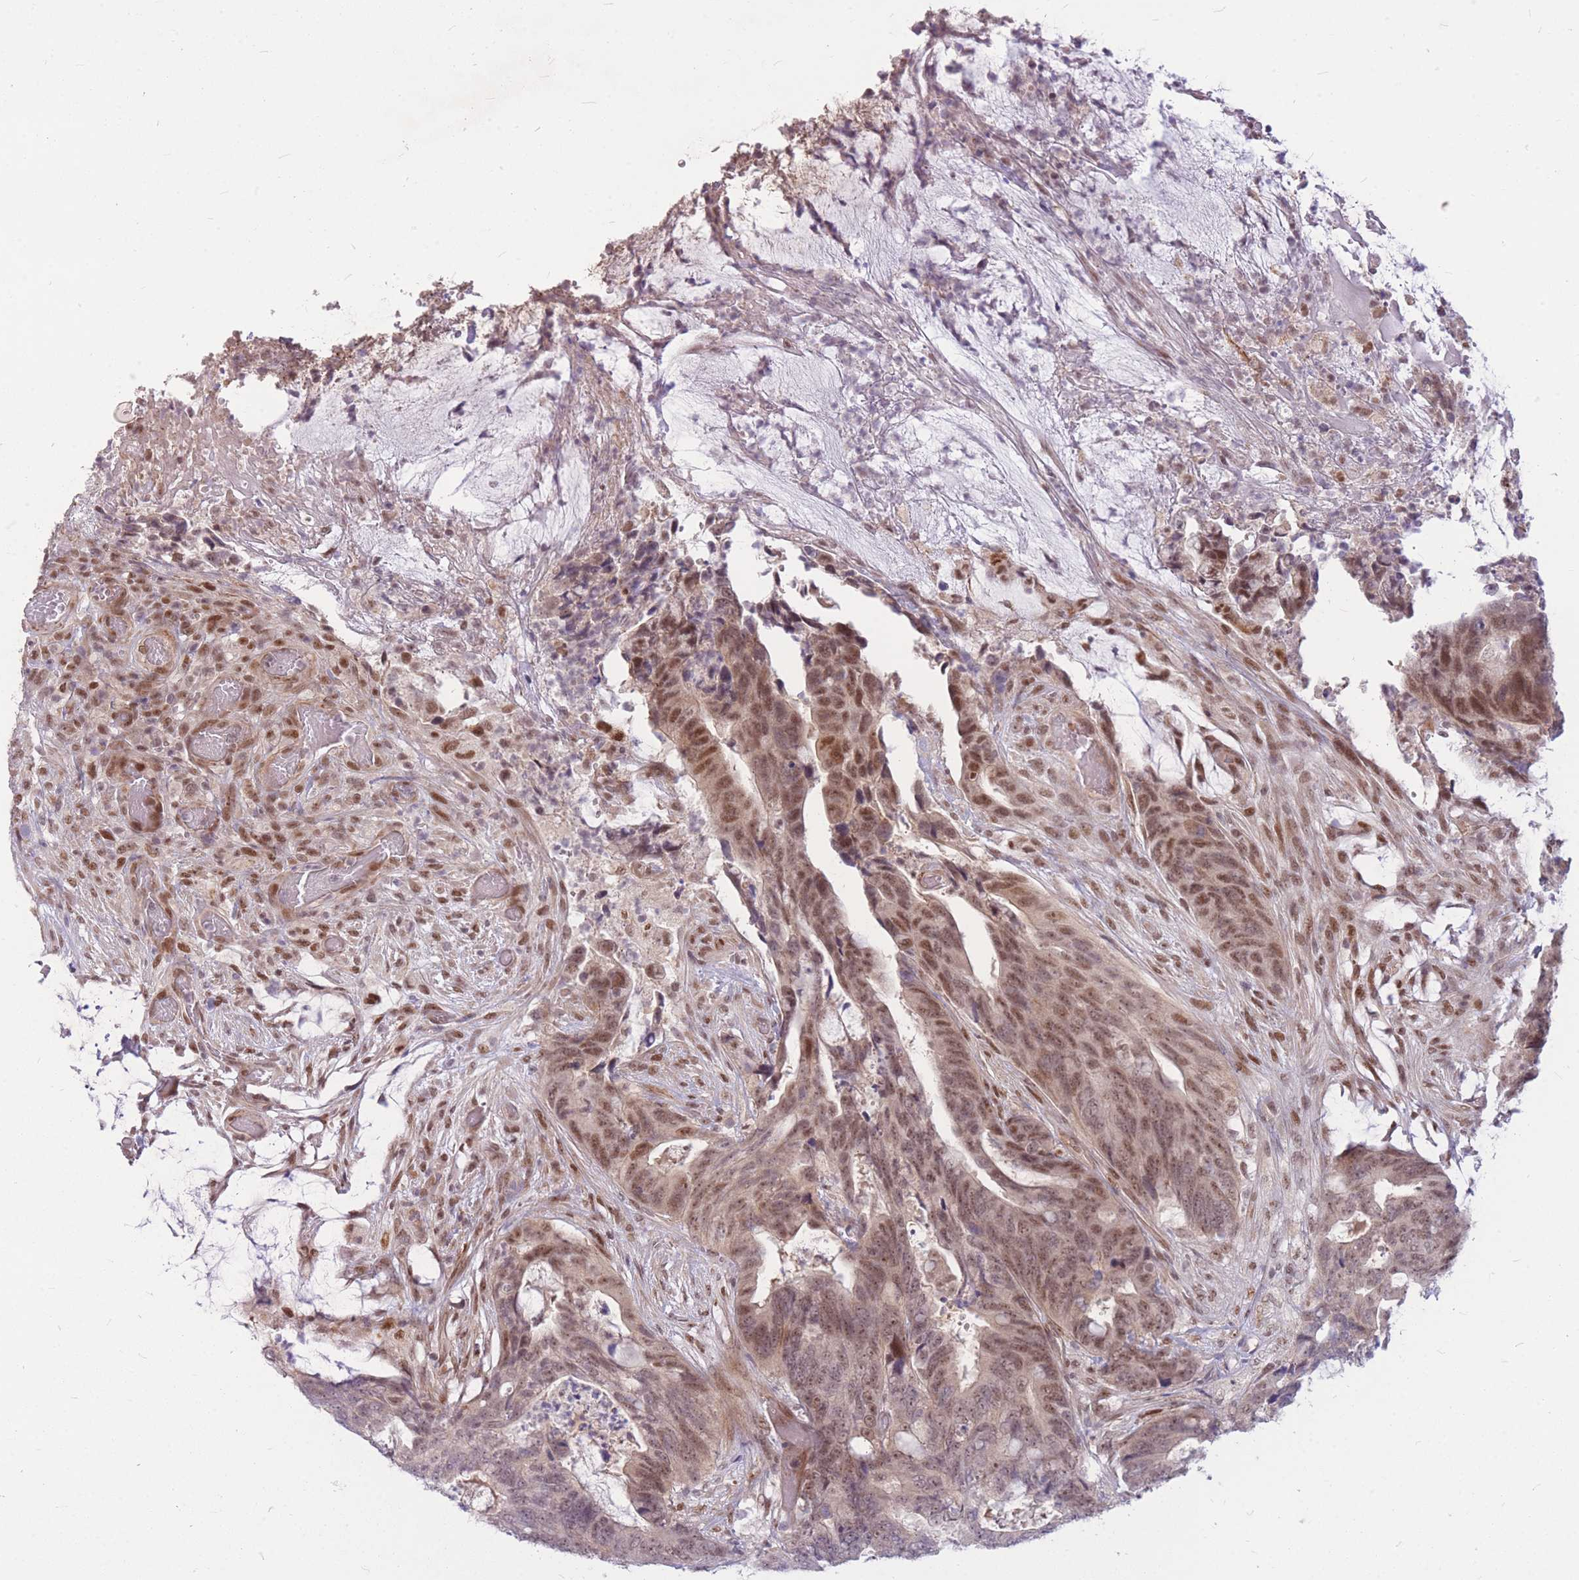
{"staining": {"intensity": "moderate", "quantity": "25%-75%", "location": "nuclear"}, "tissue": "colorectal cancer", "cell_type": "Tumor cells", "image_type": "cancer", "snomed": [{"axis": "morphology", "description": "Adenocarcinoma, NOS"}, {"axis": "topography", "description": "Colon"}], "caption": "A photomicrograph showing moderate nuclear staining in about 25%-75% of tumor cells in colorectal adenocarcinoma, as visualized by brown immunohistochemical staining.", "gene": "ERCC2", "patient": {"sex": "female", "age": 82}}